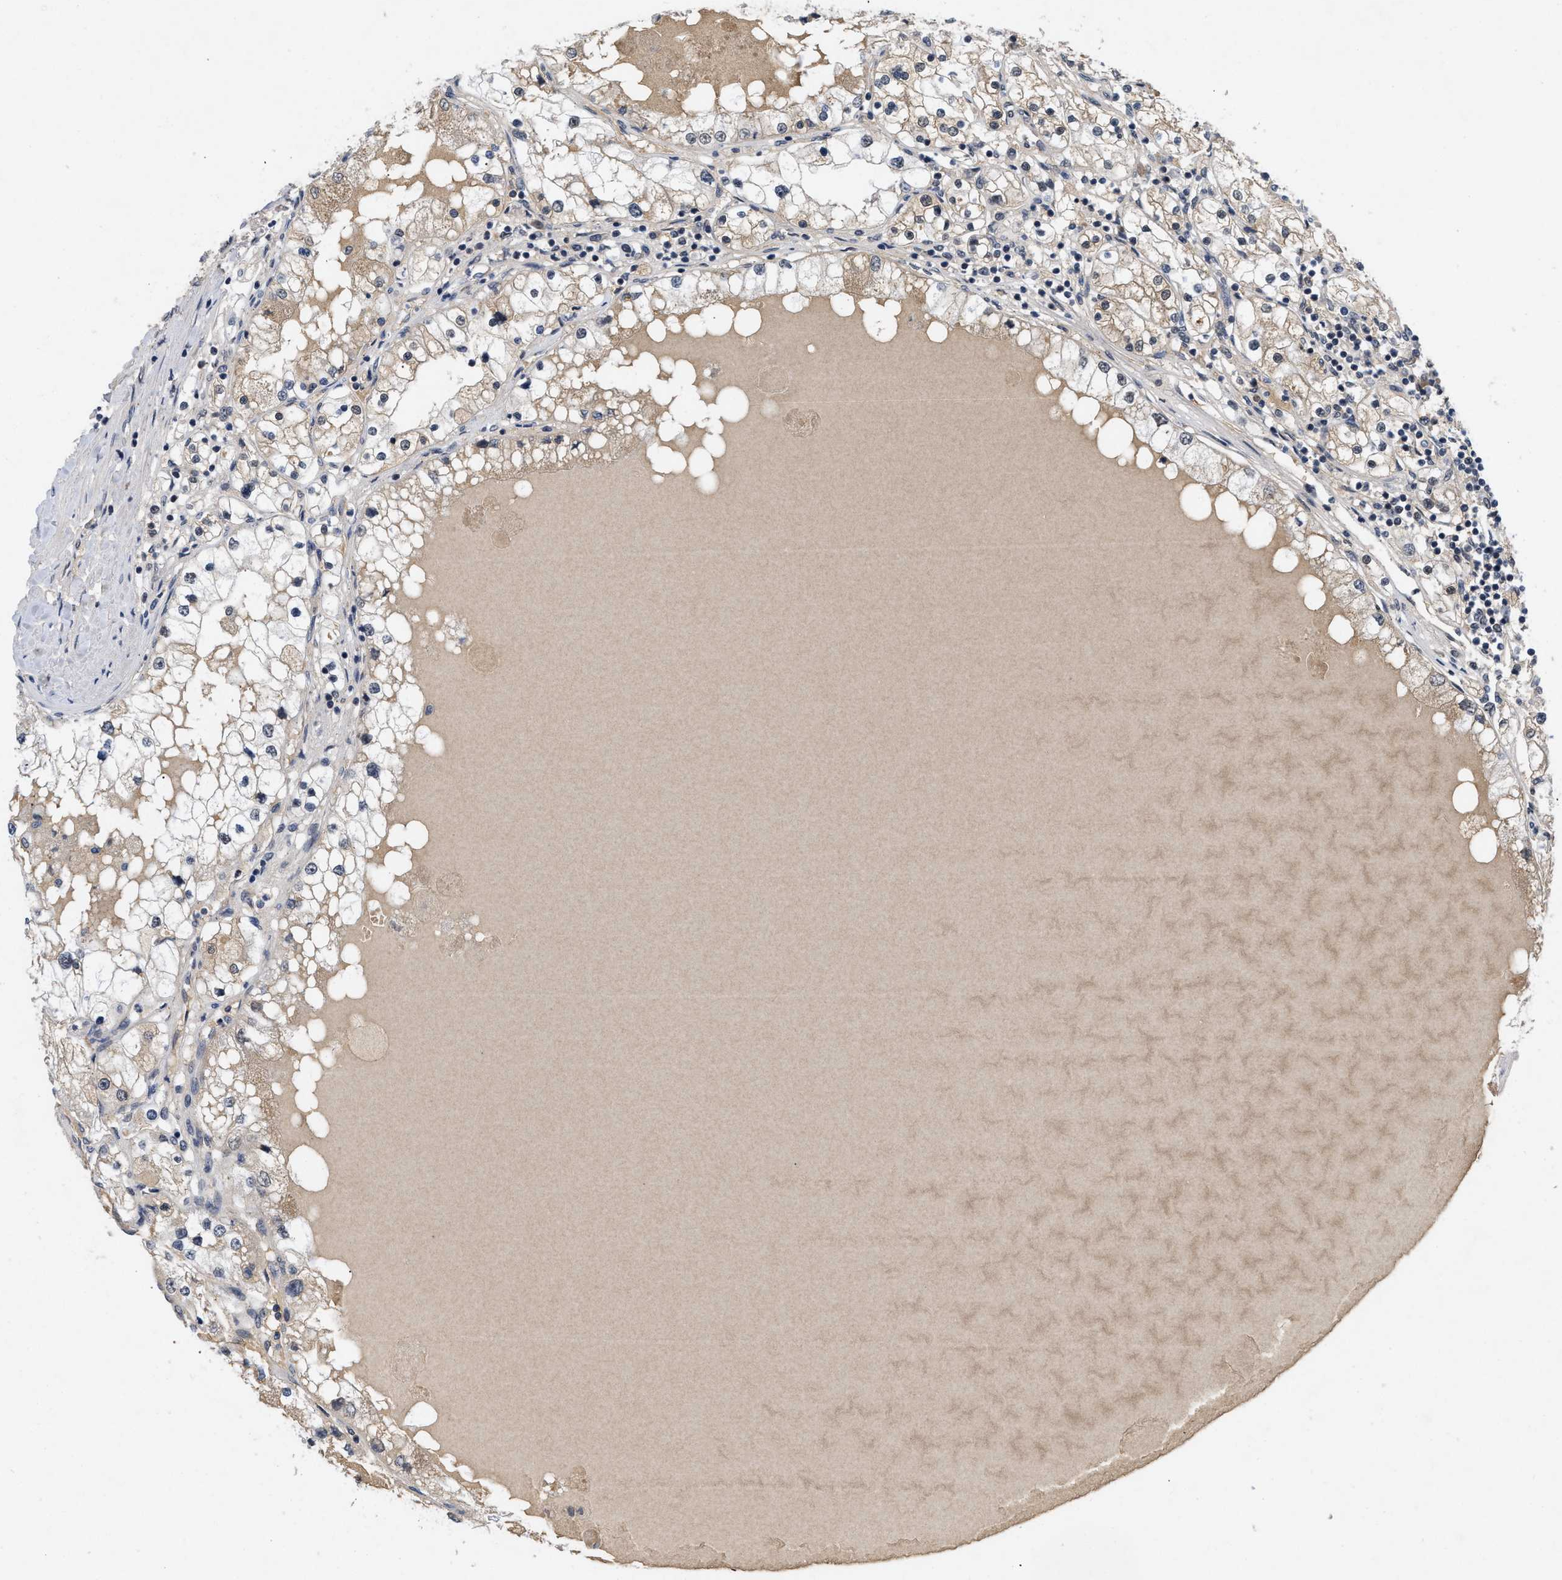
{"staining": {"intensity": "weak", "quantity": ">75%", "location": "cytoplasmic/membranous"}, "tissue": "renal cancer", "cell_type": "Tumor cells", "image_type": "cancer", "snomed": [{"axis": "morphology", "description": "Adenocarcinoma, NOS"}, {"axis": "topography", "description": "Kidney"}], "caption": "Immunohistochemistry (IHC) image of neoplastic tissue: renal cancer (adenocarcinoma) stained using IHC exhibits low levels of weak protein expression localized specifically in the cytoplasmic/membranous of tumor cells, appearing as a cytoplasmic/membranous brown color.", "gene": "ZNF346", "patient": {"sex": "male", "age": 68}}